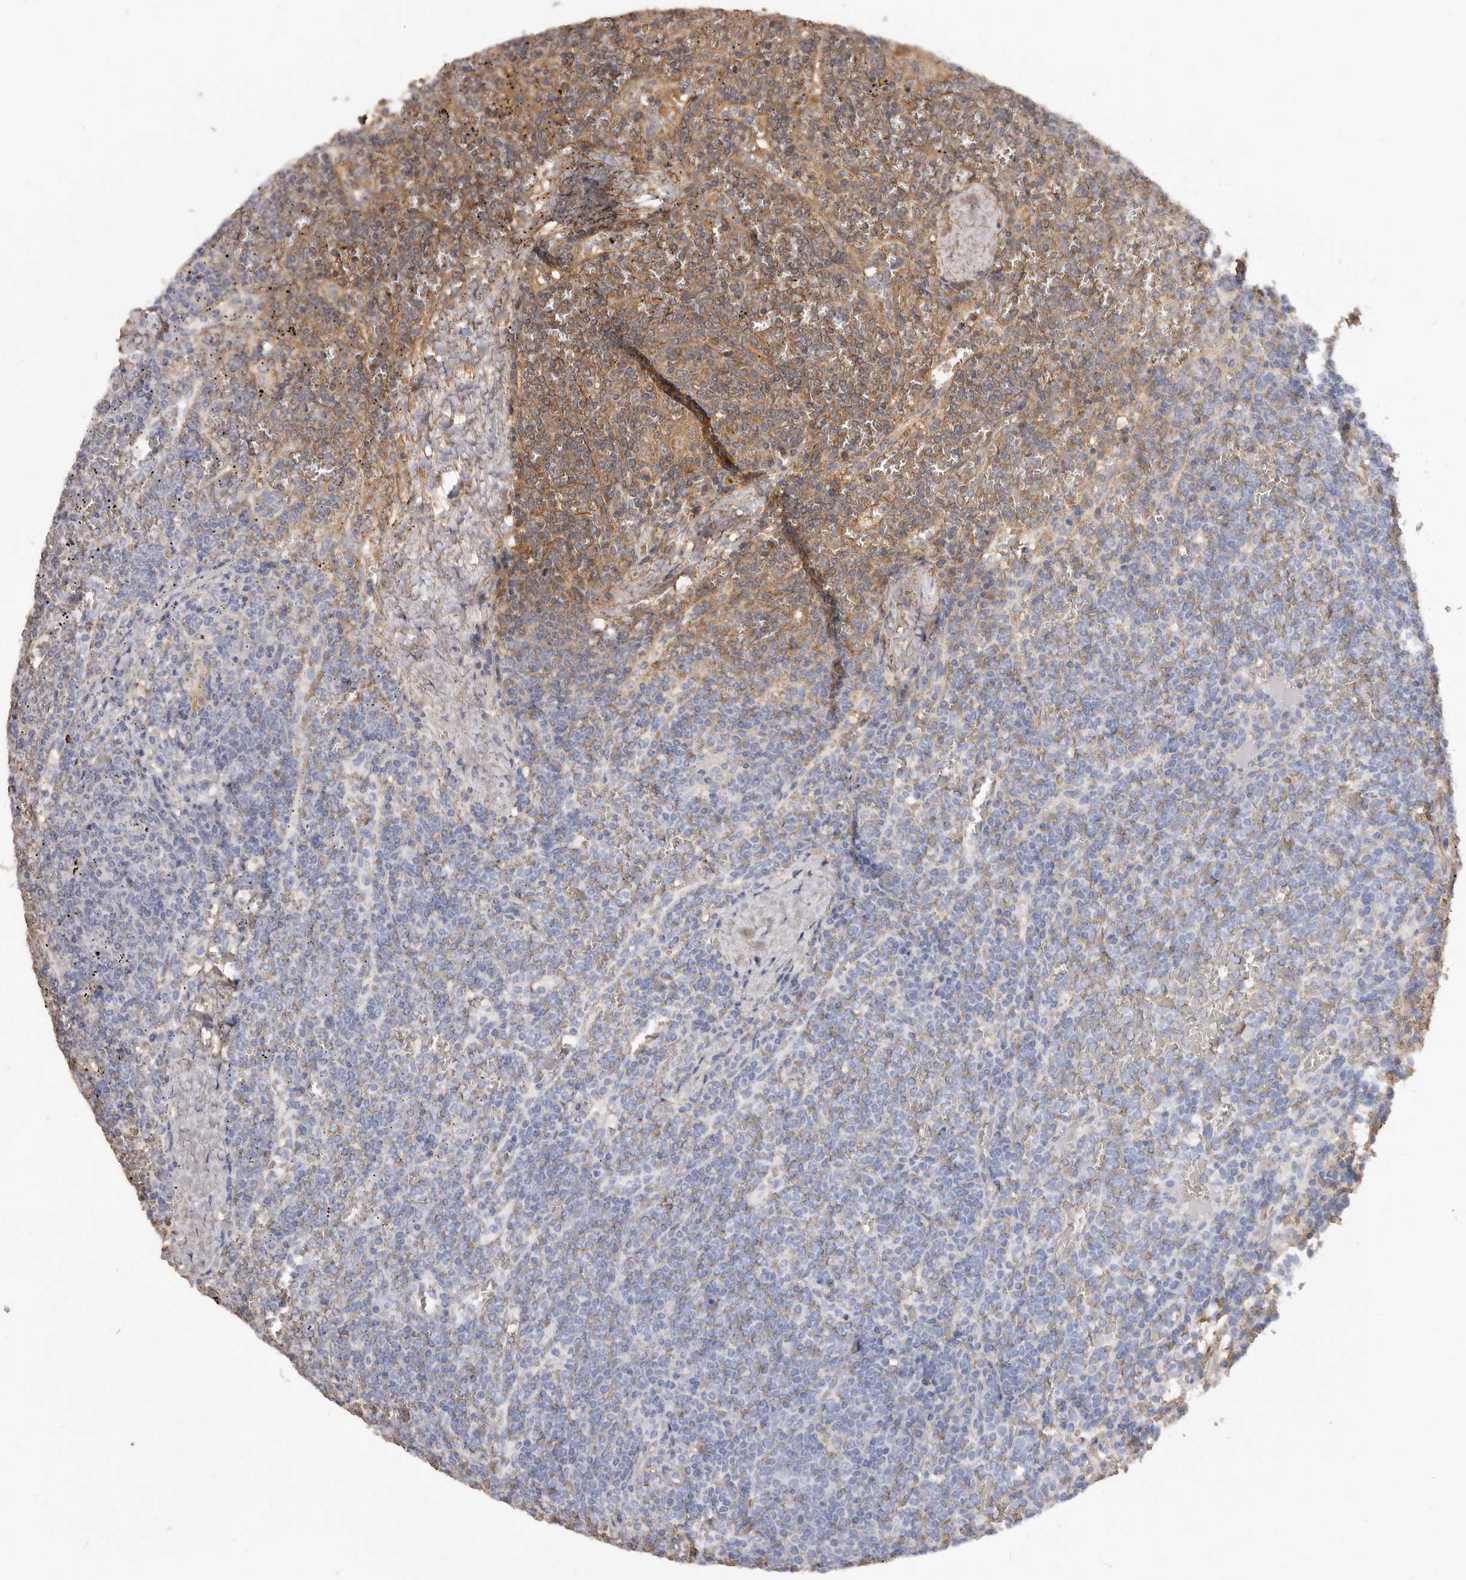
{"staining": {"intensity": "weak", "quantity": "<25%", "location": "cytoplasmic/membranous"}, "tissue": "lymphoma", "cell_type": "Tumor cells", "image_type": "cancer", "snomed": [{"axis": "morphology", "description": "Malignant lymphoma, non-Hodgkin's type, Low grade"}, {"axis": "topography", "description": "Spleen"}], "caption": "IHC histopathology image of neoplastic tissue: human malignant lymphoma, non-Hodgkin's type (low-grade) stained with DAB demonstrates no significant protein staining in tumor cells. The staining was performed using DAB (3,3'-diaminobenzidine) to visualize the protein expression in brown, while the nuclei were stained in blue with hematoxylin (Magnification: 20x).", "gene": "COQ8B", "patient": {"sex": "female", "age": 19}}